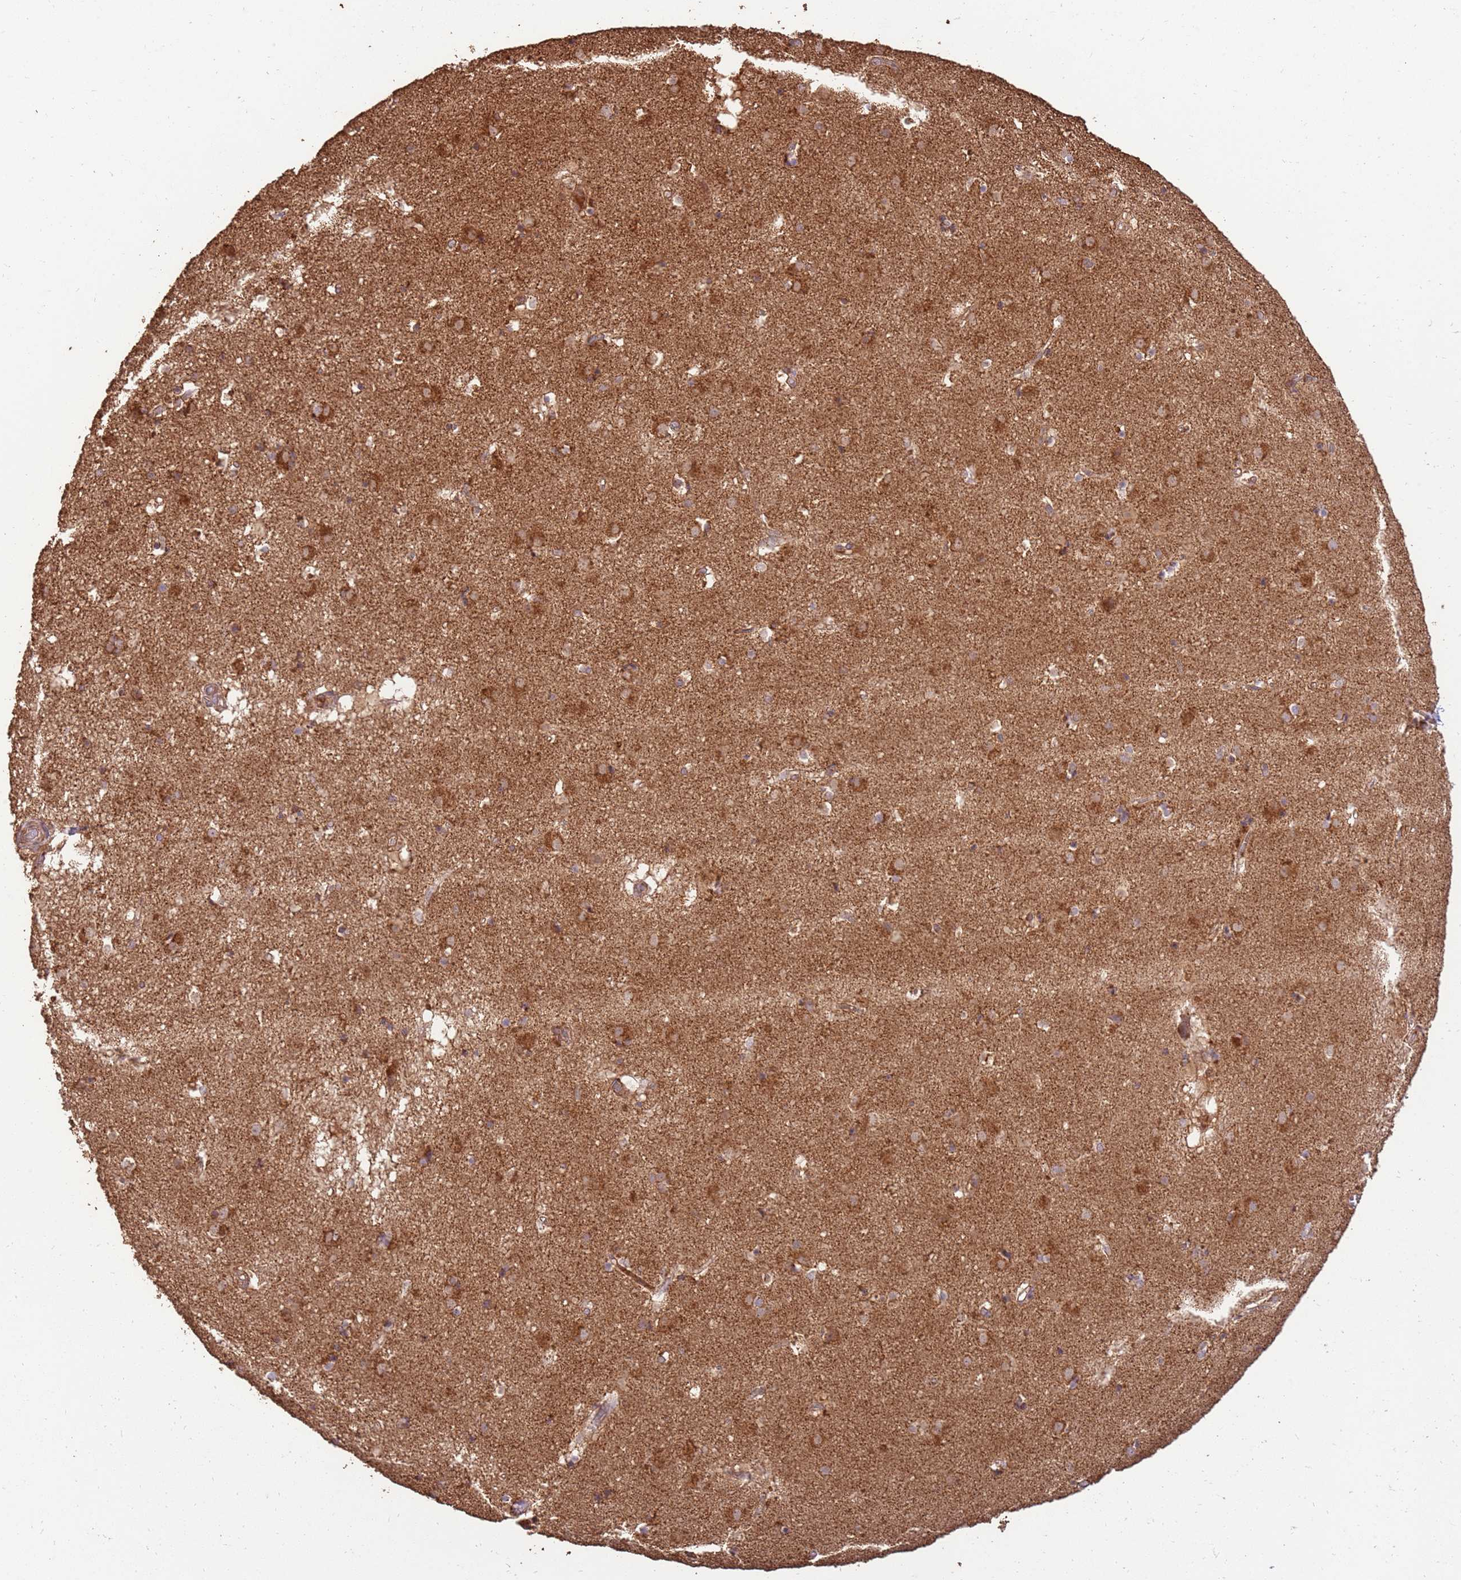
{"staining": {"intensity": "moderate", "quantity": "<25%", "location": "cytoplasmic/membranous"}, "tissue": "caudate", "cell_type": "Glial cells", "image_type": "normal", "snomed": [{"axis": "morphology", "description": "Normal tissue, NOS"}, {"axis": "topography", "description": "Lateral ventricle wall"}], "caption": "A brown stain labels moderate cytoplasmic/membranous positivity of a protein in glial cells of benign human caudate. (Brightfield microscopy of DAB IHC at high magnification).", "gene": "LRRC28", "patient": {"sex": "male", "age": 70}}